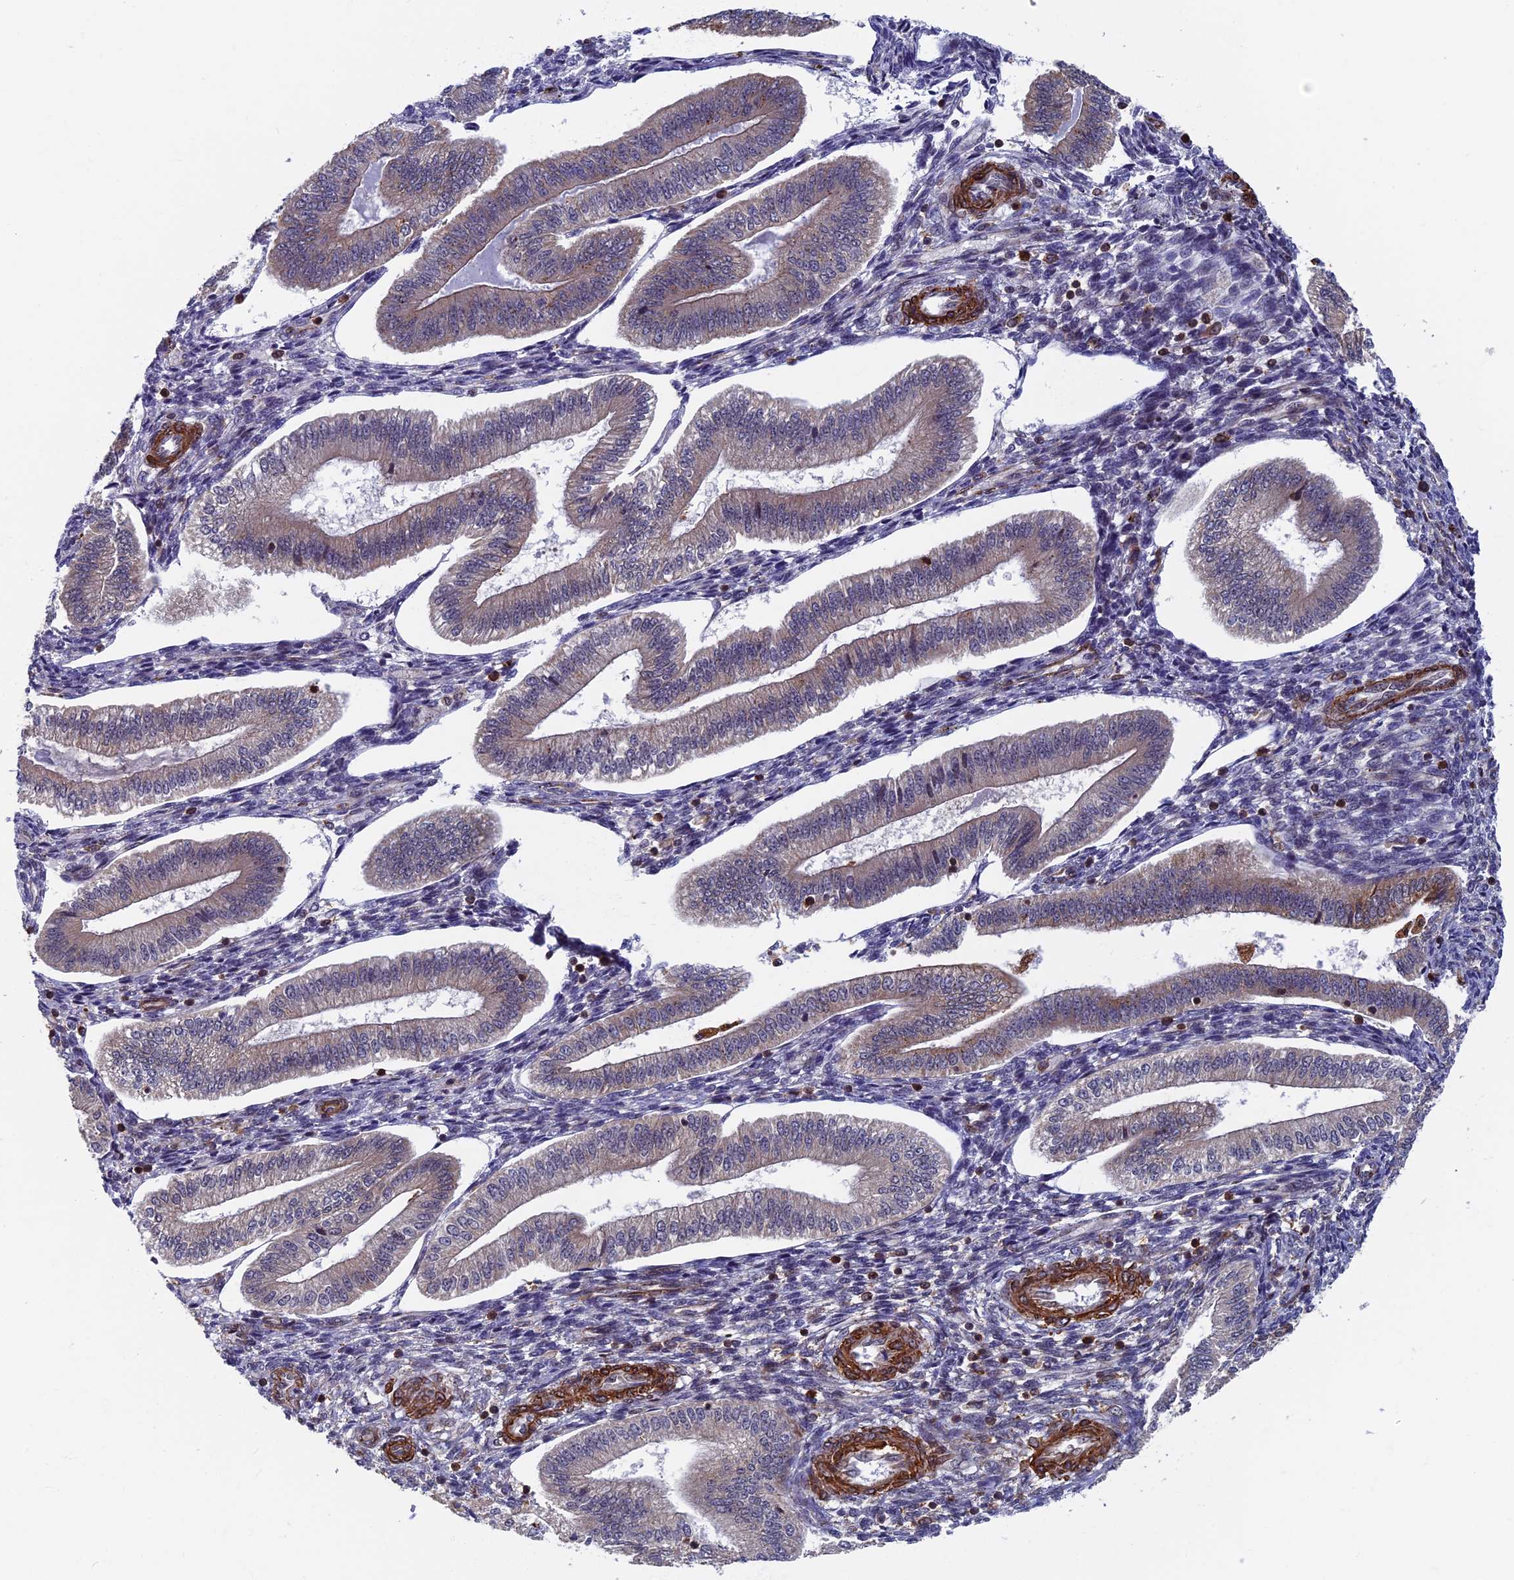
{"staining": {"intensity": "moderate", "quantity": "<25%", "location": "cytoplasmic/membranous,nuclear"}, "tissue": "endometrium", "cell_type": "Cells in endometrial stroma", "image_type": "normal", "snomed": [{"axis": "morphology", "description": "Normal tissue, NOS"}, {"axis": "topography", "description": "Endometrium"}], "caption": "There is low levels of moderate cytoplasmic/membranous,nuclear staining in cells in endometrial stroma of benign endometrium, as demonstrated by immunohistochemical staining (brown color).", "gene": "CTDP1", "patient": {"sex": "female", "age": 34}}